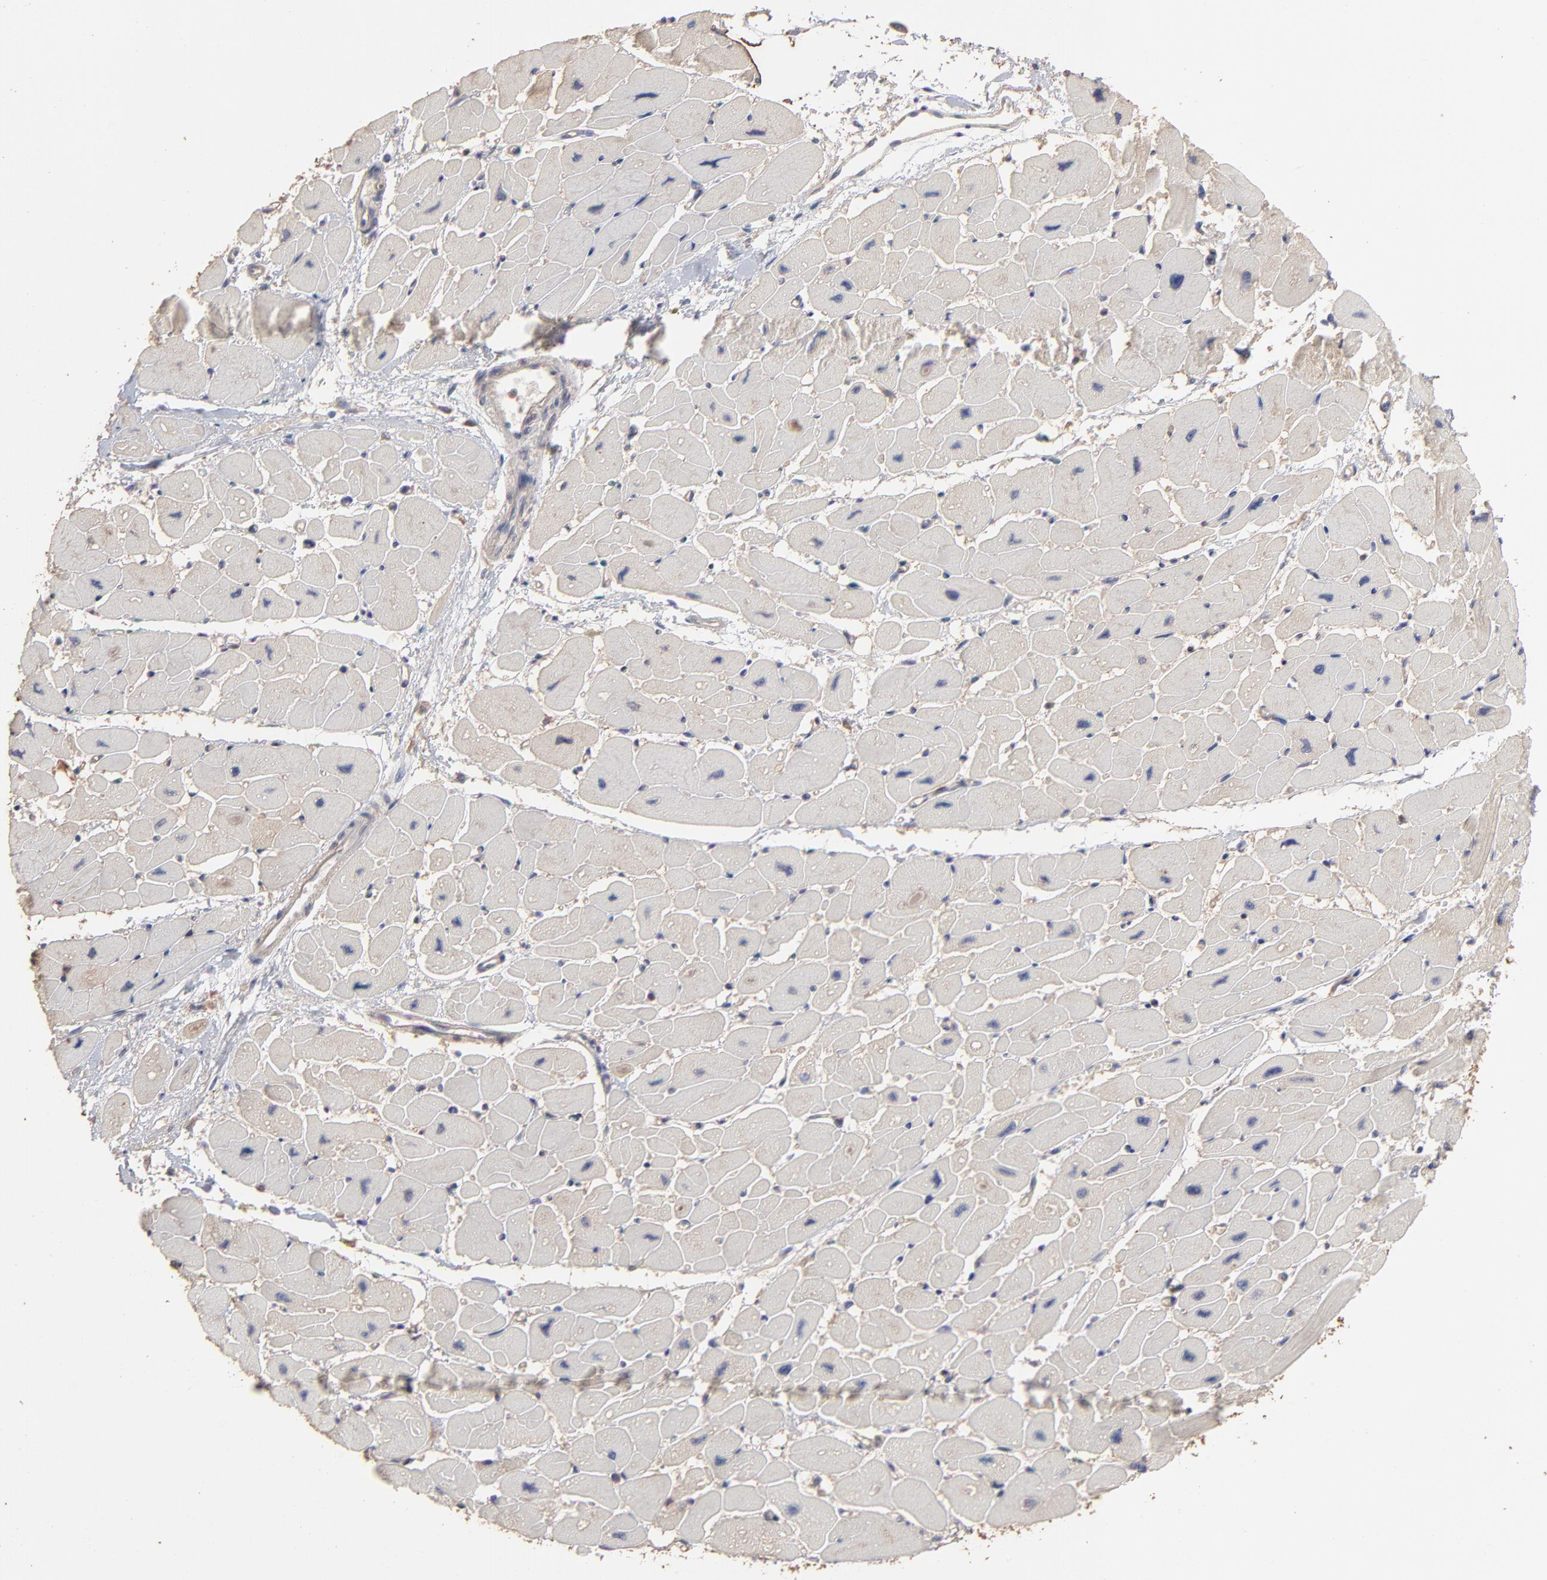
{"staining": {"intensity": "weak", "quantity": "25%-75%", "location": "cytoplasmic/membranous"}, "tissue": "heart muscle", "cell_type": "Cardiomyocytes", "image_type": "normal", "snomed": [{"axis": "morphology", "description": "Normal tissue, NOS"}, {"axis": "topography", "description": "Heart"}], "caption": "IHC of normal human heart muscle reveals low levels of weak cytoplasmic/membranous positivity in approximately 25%-75% of cardiomyocytes. The staining is performed using DAB brown chromogen to label protein expression. The nuclei are counter-stained blue using hematoxylin.", "gene": "TANGO2", "patient": {"sex": "female", "age": 54}}